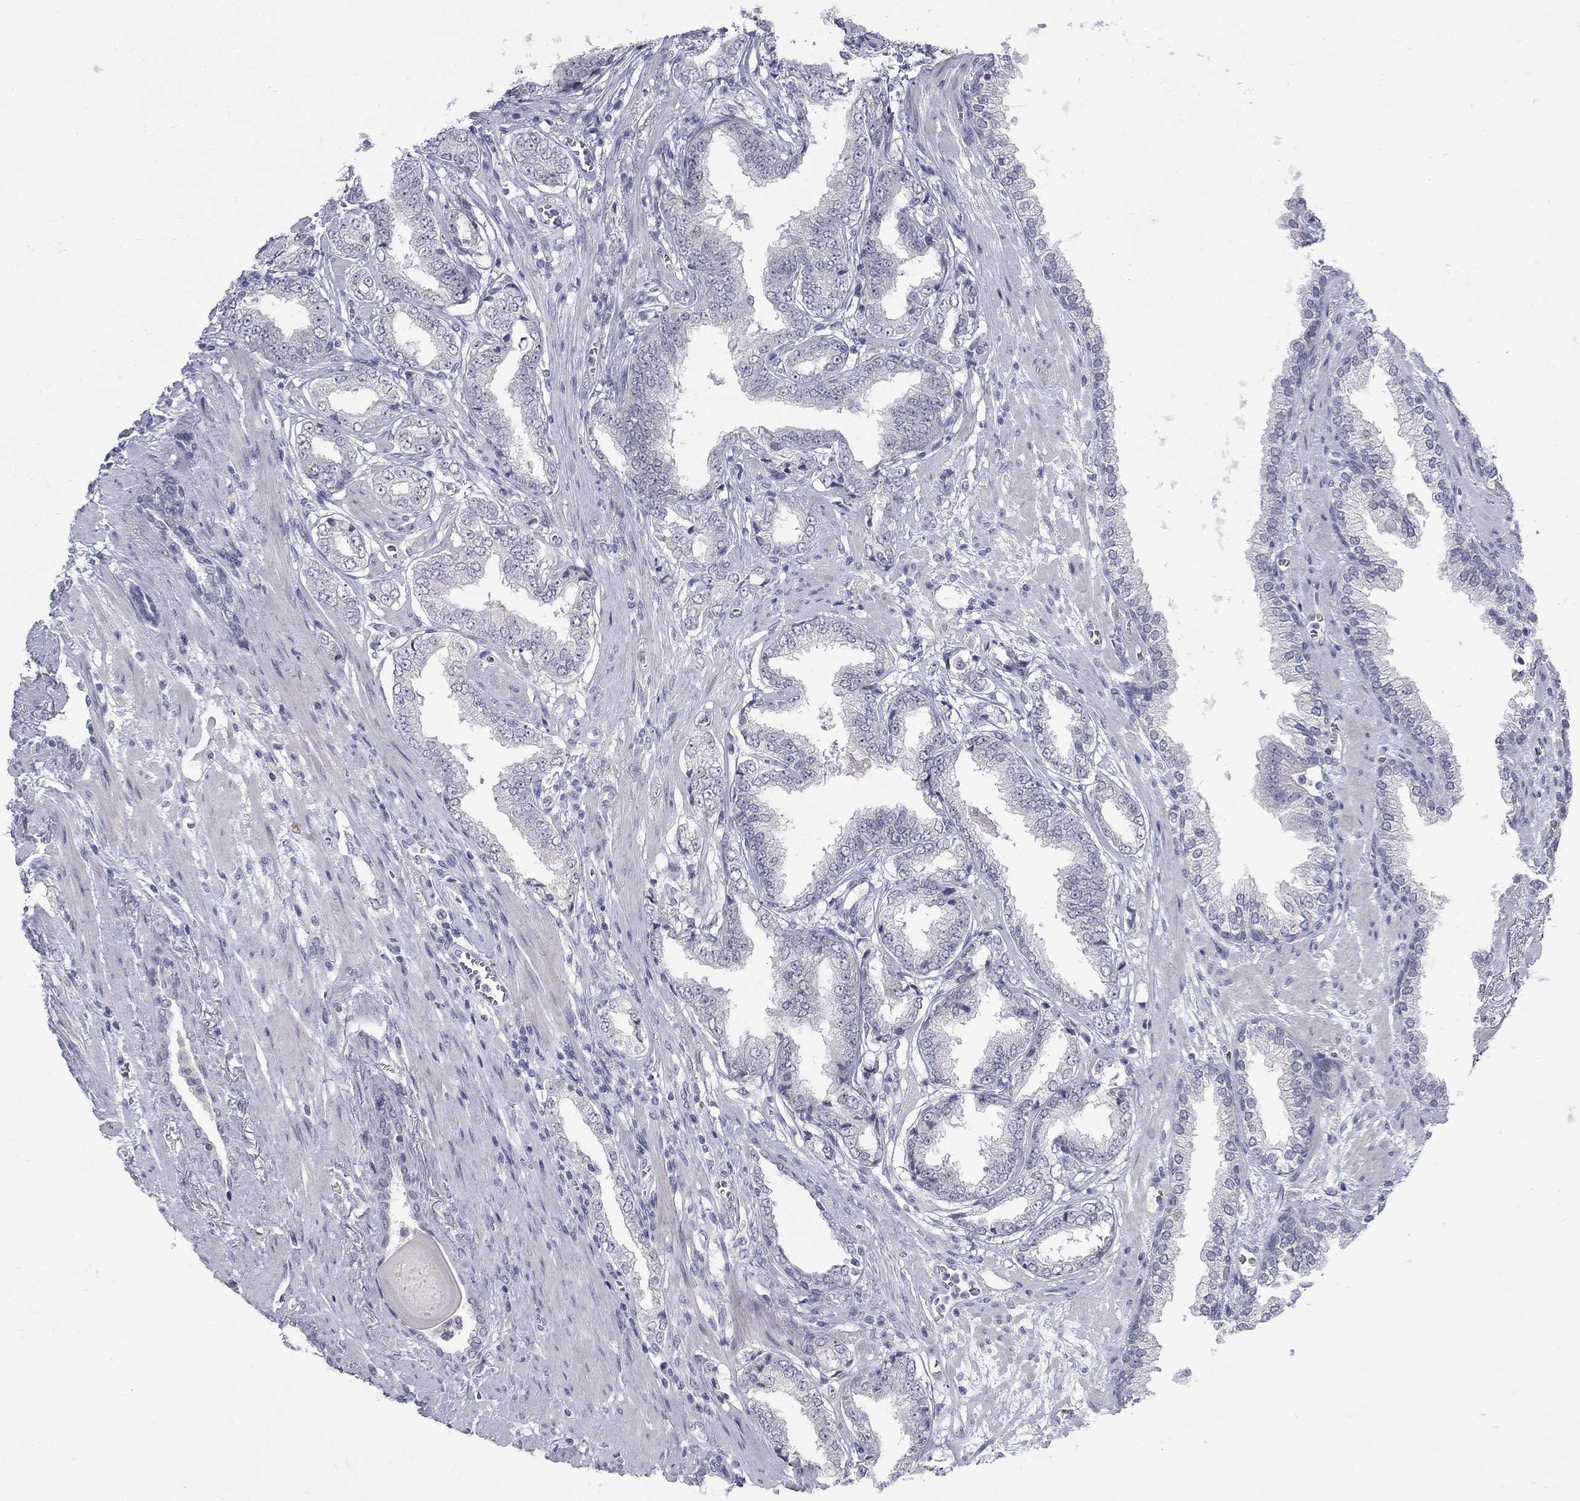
{"staining": {"intensity": "negative", "quantity": "none", "location": "none"}, "tissue": "prostate cancer", "cell_type": "Tumor cells", "image_type": "cancer", "snomed": [{"axis": "morphology", "description": "Adenocarcinoma, Low grade"}, {"axis": "topography", "description": "Prostate"}], "caption": "Immunohistochemical staining of human prostate adenocarcinoma (low-grade) exhibits no significant expression in tumor cells.", "gene": "CTNND2", "patient": {"sex": "male", "age": 69}}